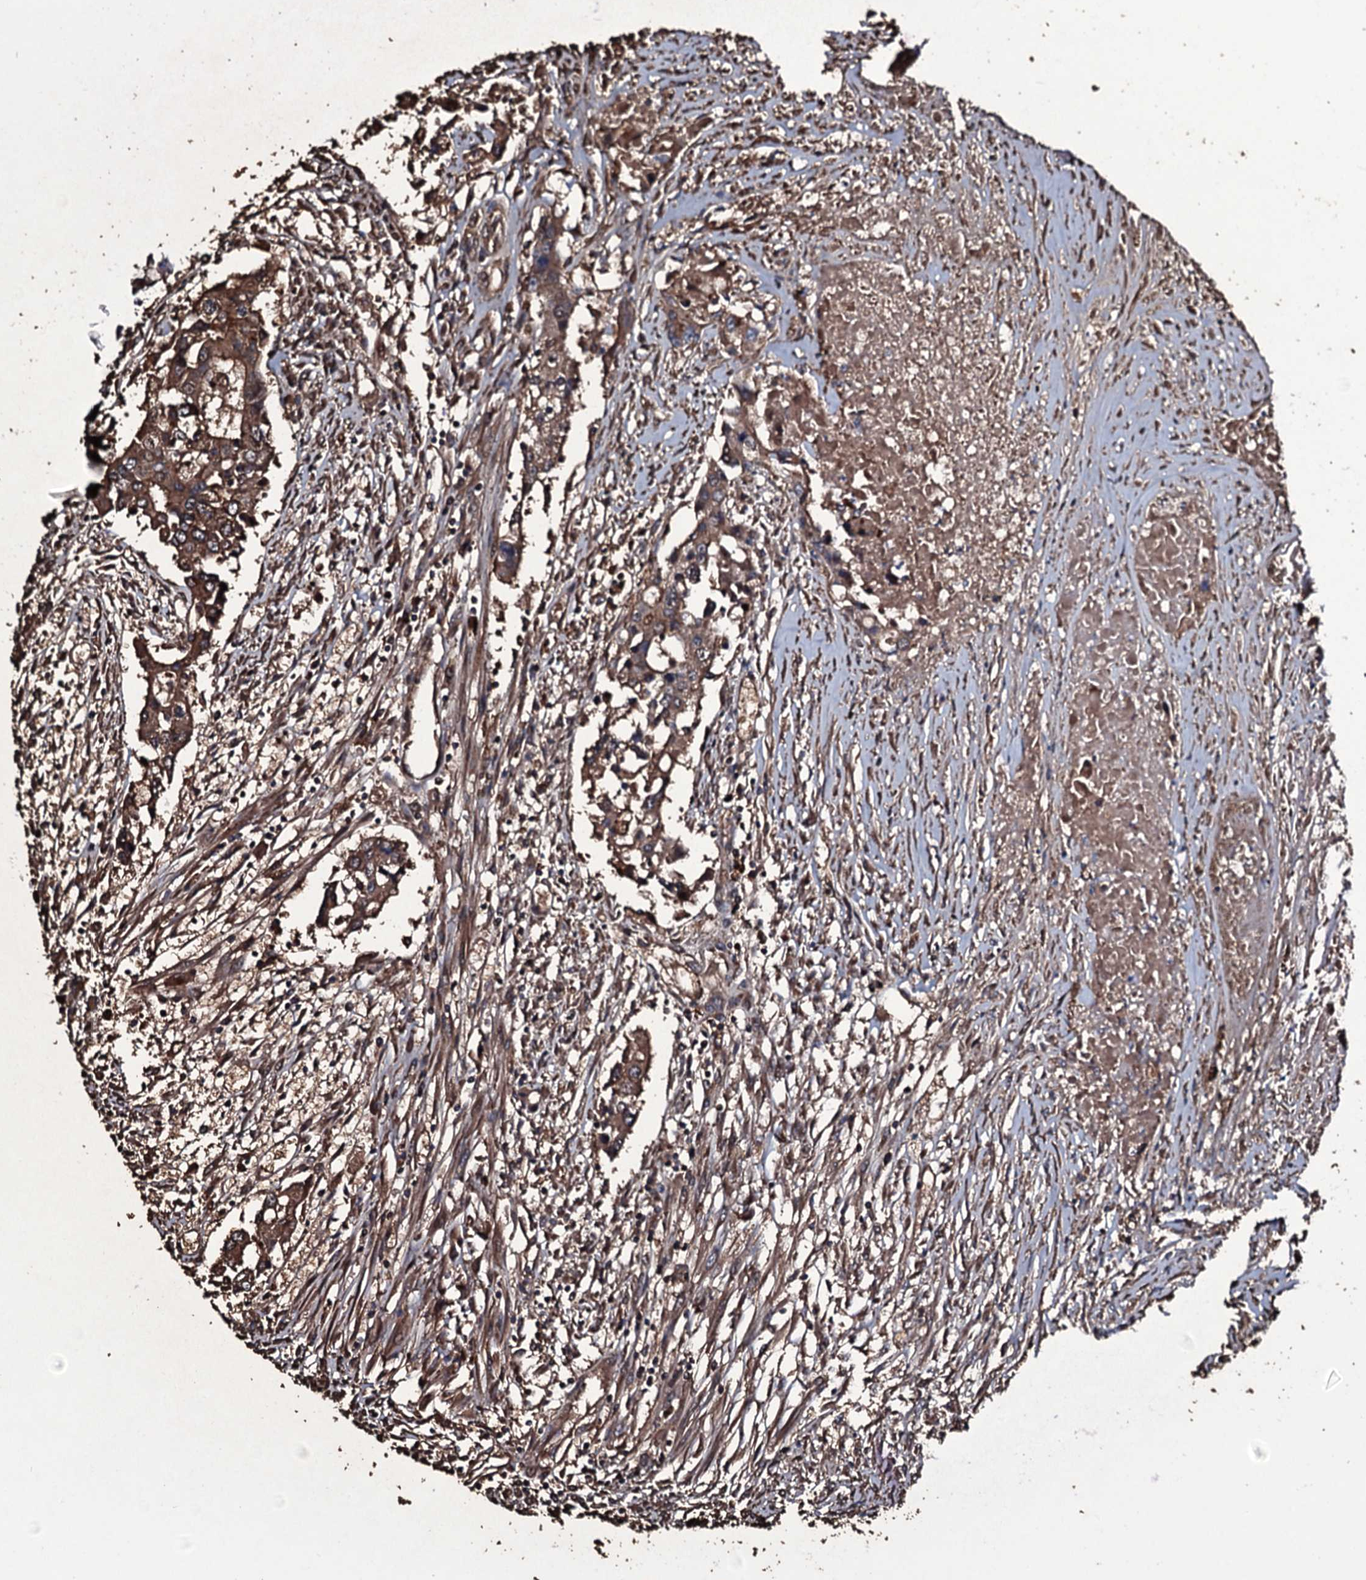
{"staining": {"intensity": "moderate", "quantity": ">75%", "location": "cytoplasmic/membranous"}, "tissue": "colorectal cancer", "cell_type": "Tumor cells", "image_type": "cancer", "snomed": [{"axis": "morphology", "description": "Adenocarcinoma, NOS"}, {"axis": "topography", "description": "Colon"}], "caption": "Immunohistochemistry (IHC) micrograph of neoplastic tissue: colorectal adenocarcinoma stained using immunohistochemistry (IHC) reveals medium levels of moderate protein expression localized specifically in the cytoplasmic/membranous of tumor cells, appearing as a cytoplasmic/membranous brown color.", "gene": "ZSWIM8", "patient": {"sex": "male", "age": 77}}